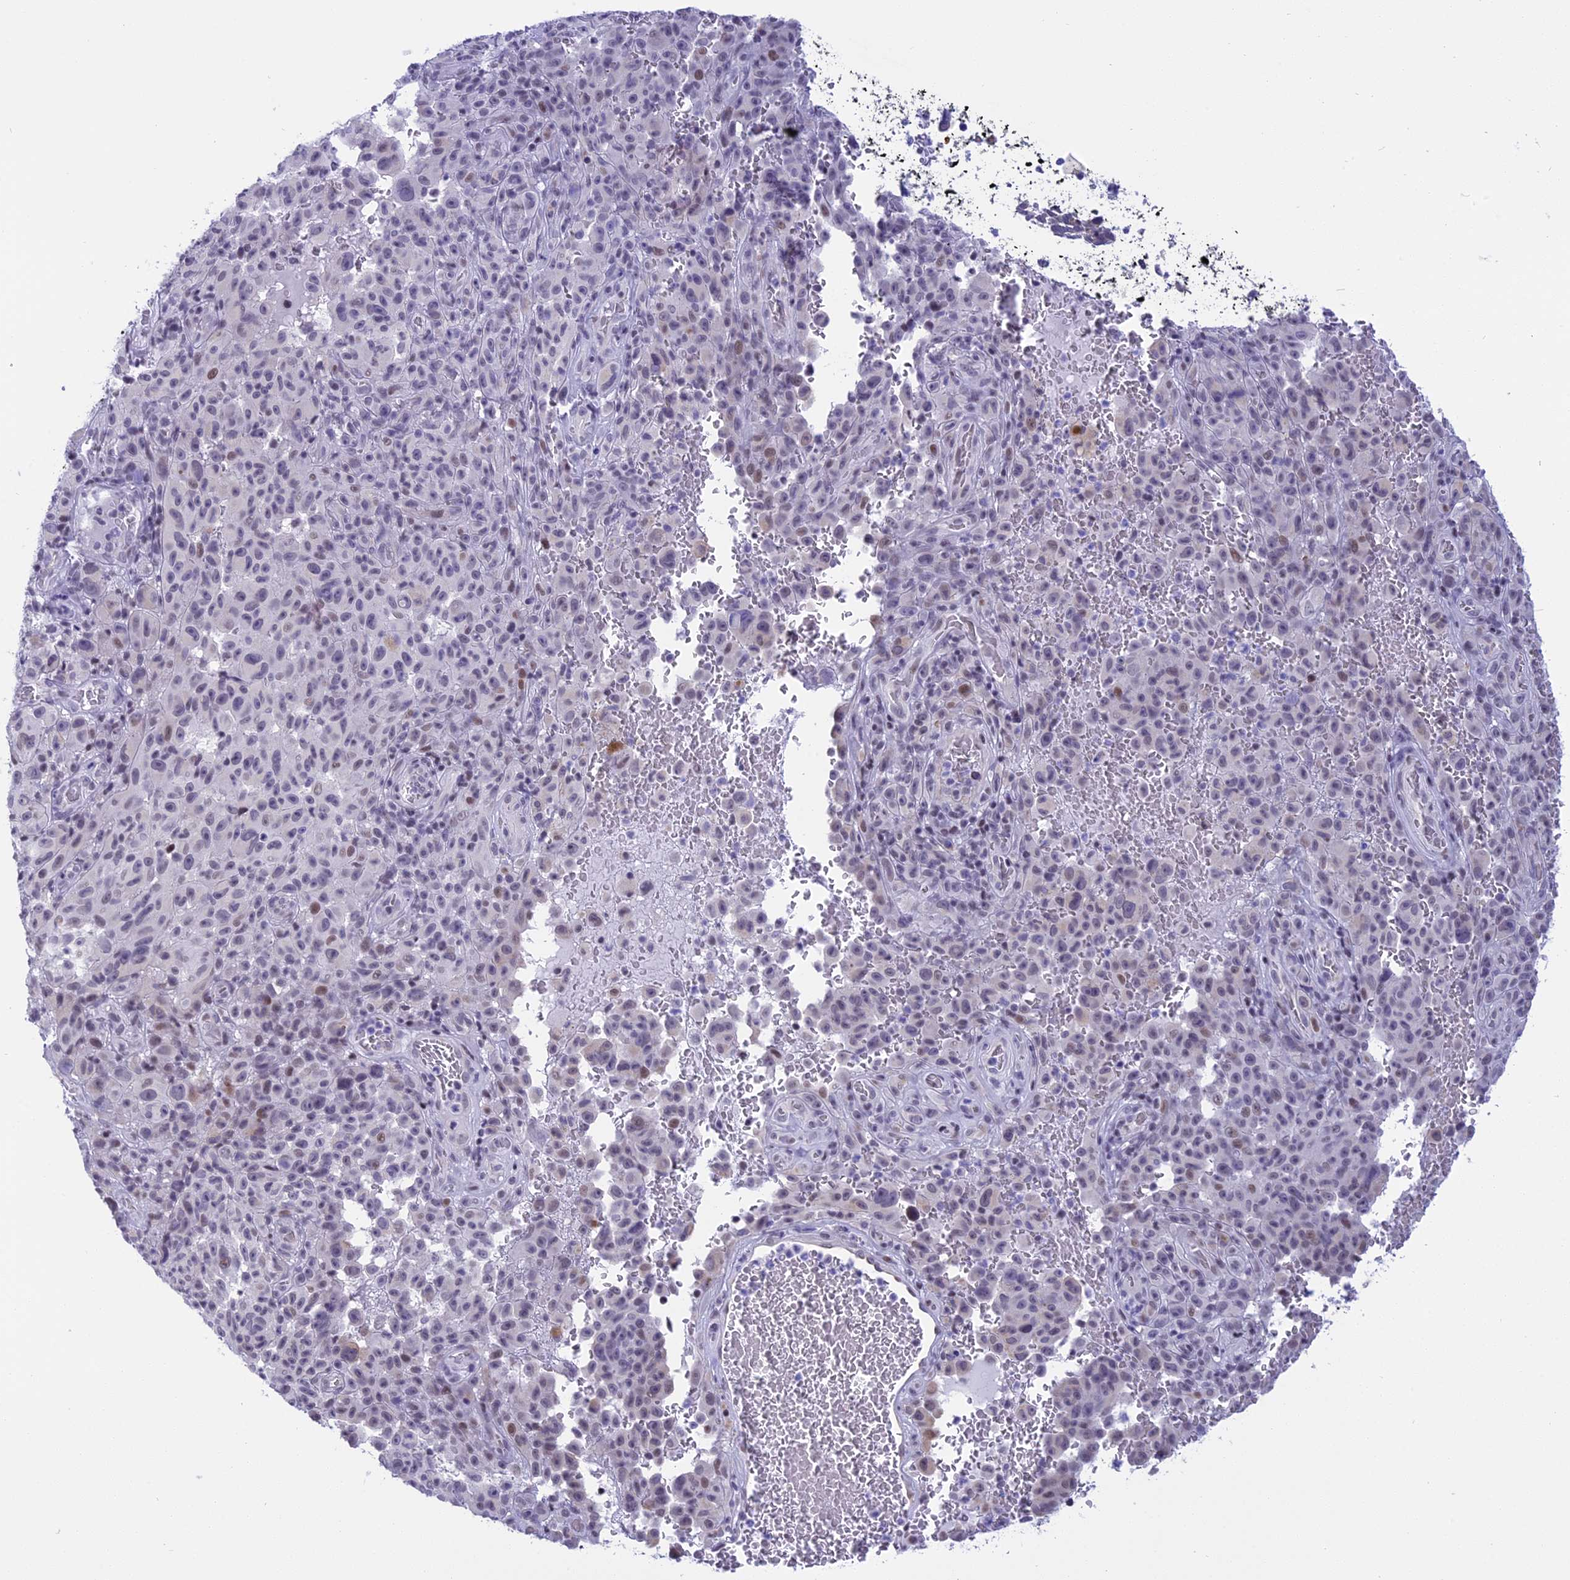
{"staining": {"intensity": "weak", "quantity": "<25%", "location": "nuclear"}, "tissue": "melanoma", "cell_type": "Tumor cells", "image_type": "cancer", "snomed": [{"axis": "morphology", "description": "Malignant melanoma, NOS"}, {"axis": "topography", "description": "Skin"}], "caption": "Histopathology image shows no protein staining in tumor cells of malignant melanoma tissue.", "gene": "SPIRE2", "patient": {"sex": "female", "age": 82}}